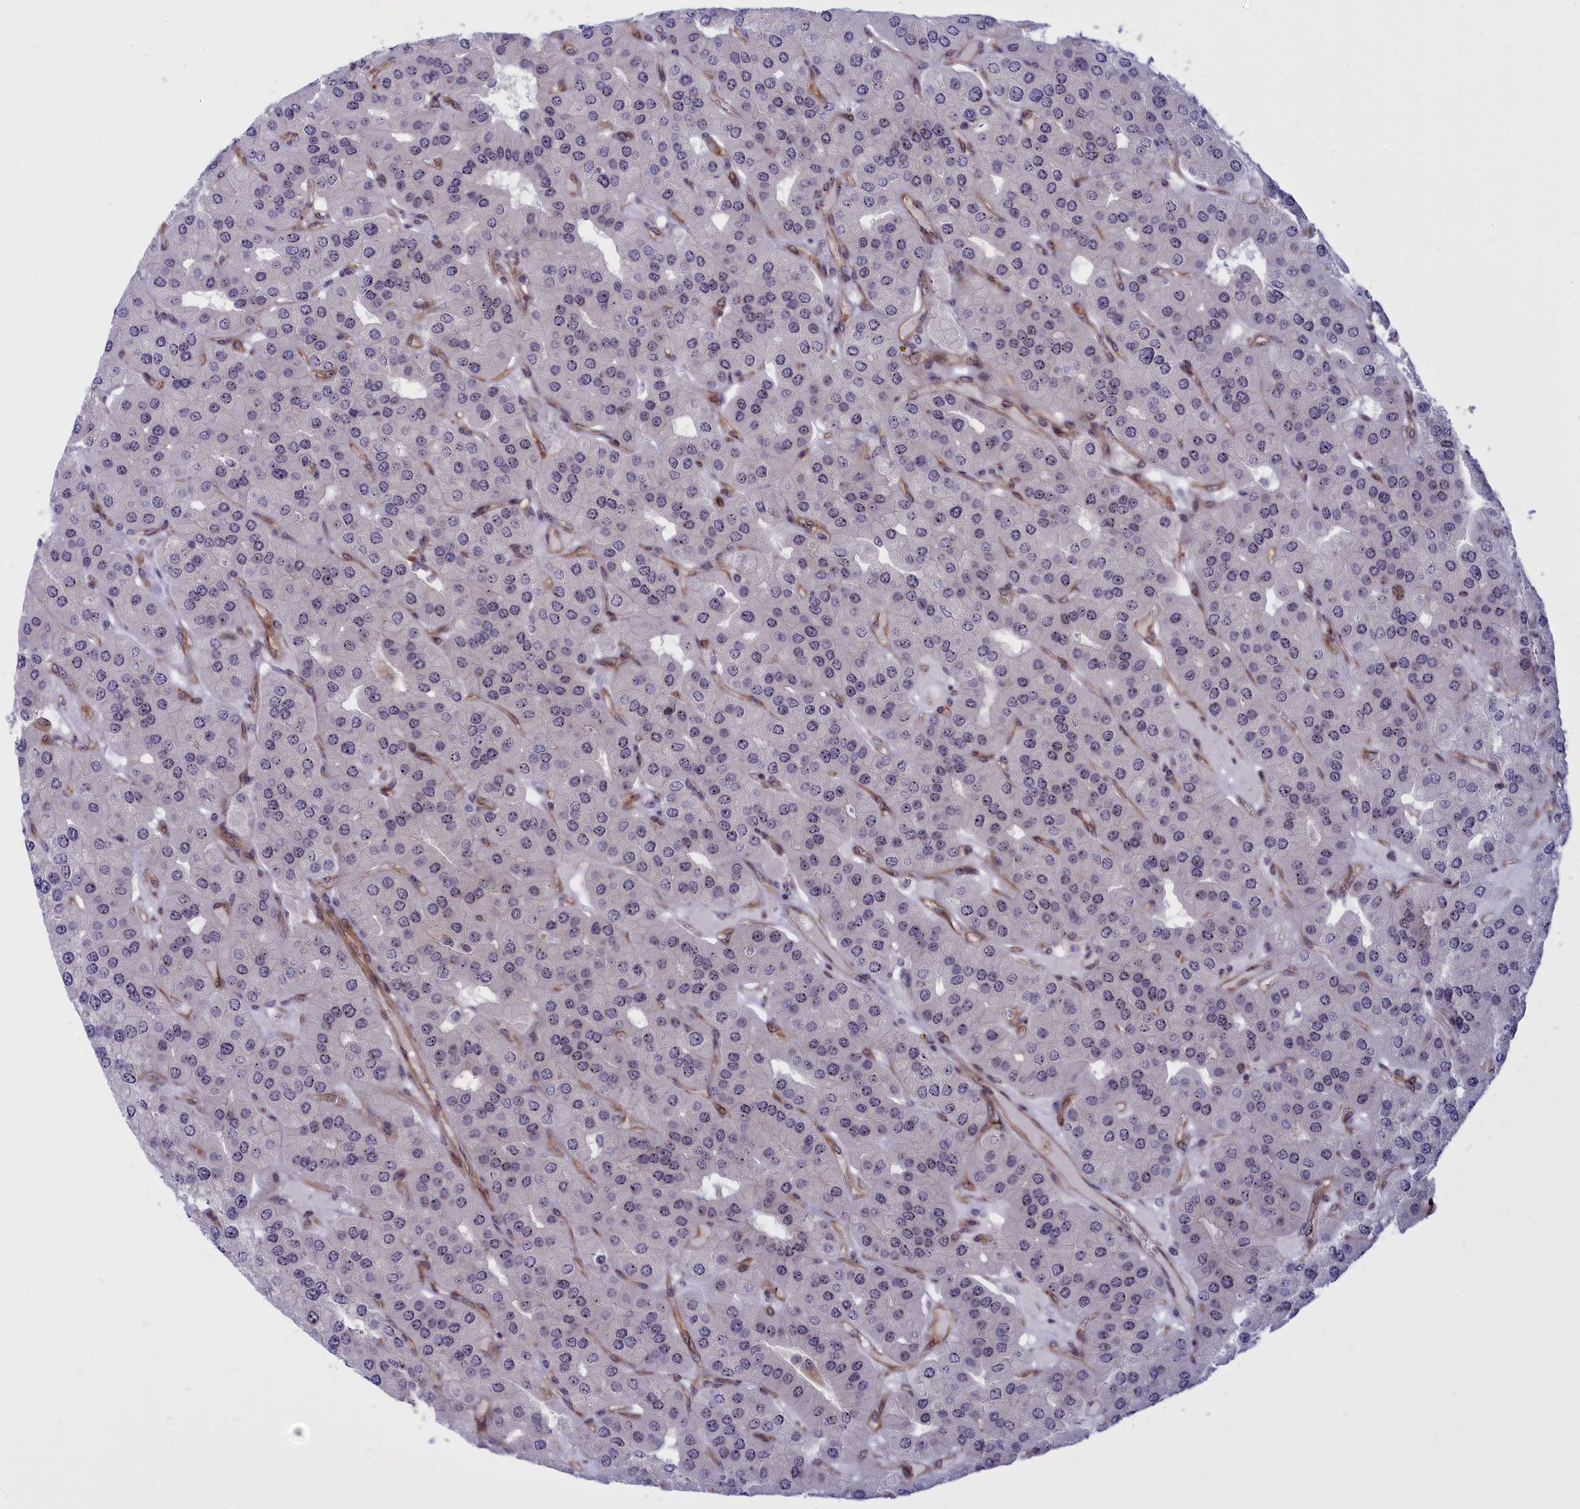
{"staining": {"intensity": "weak", "quantity": "25%-75%", "location": "nuclear"}, "tissue": "parathyroid gland", "cell_type": "Glandular cells", "image_type": "normal", "snomed": [{"axis": "morphology", "description": "Normal tissue, NOS"}, {"axis": "morphology", "description": "Adenoma, NOS"}, {"axis": "topography", "description": "Parathyroid gland"}], "caption": "This histopathology image reveals immunohistochemistry staining of unremarkable parathyroid gland, with low weak nuclear staining in approximately 25%-75% of glandular cells.", "gene": "DBNDD1", "patient": {"sex": "female", "age": 86}}